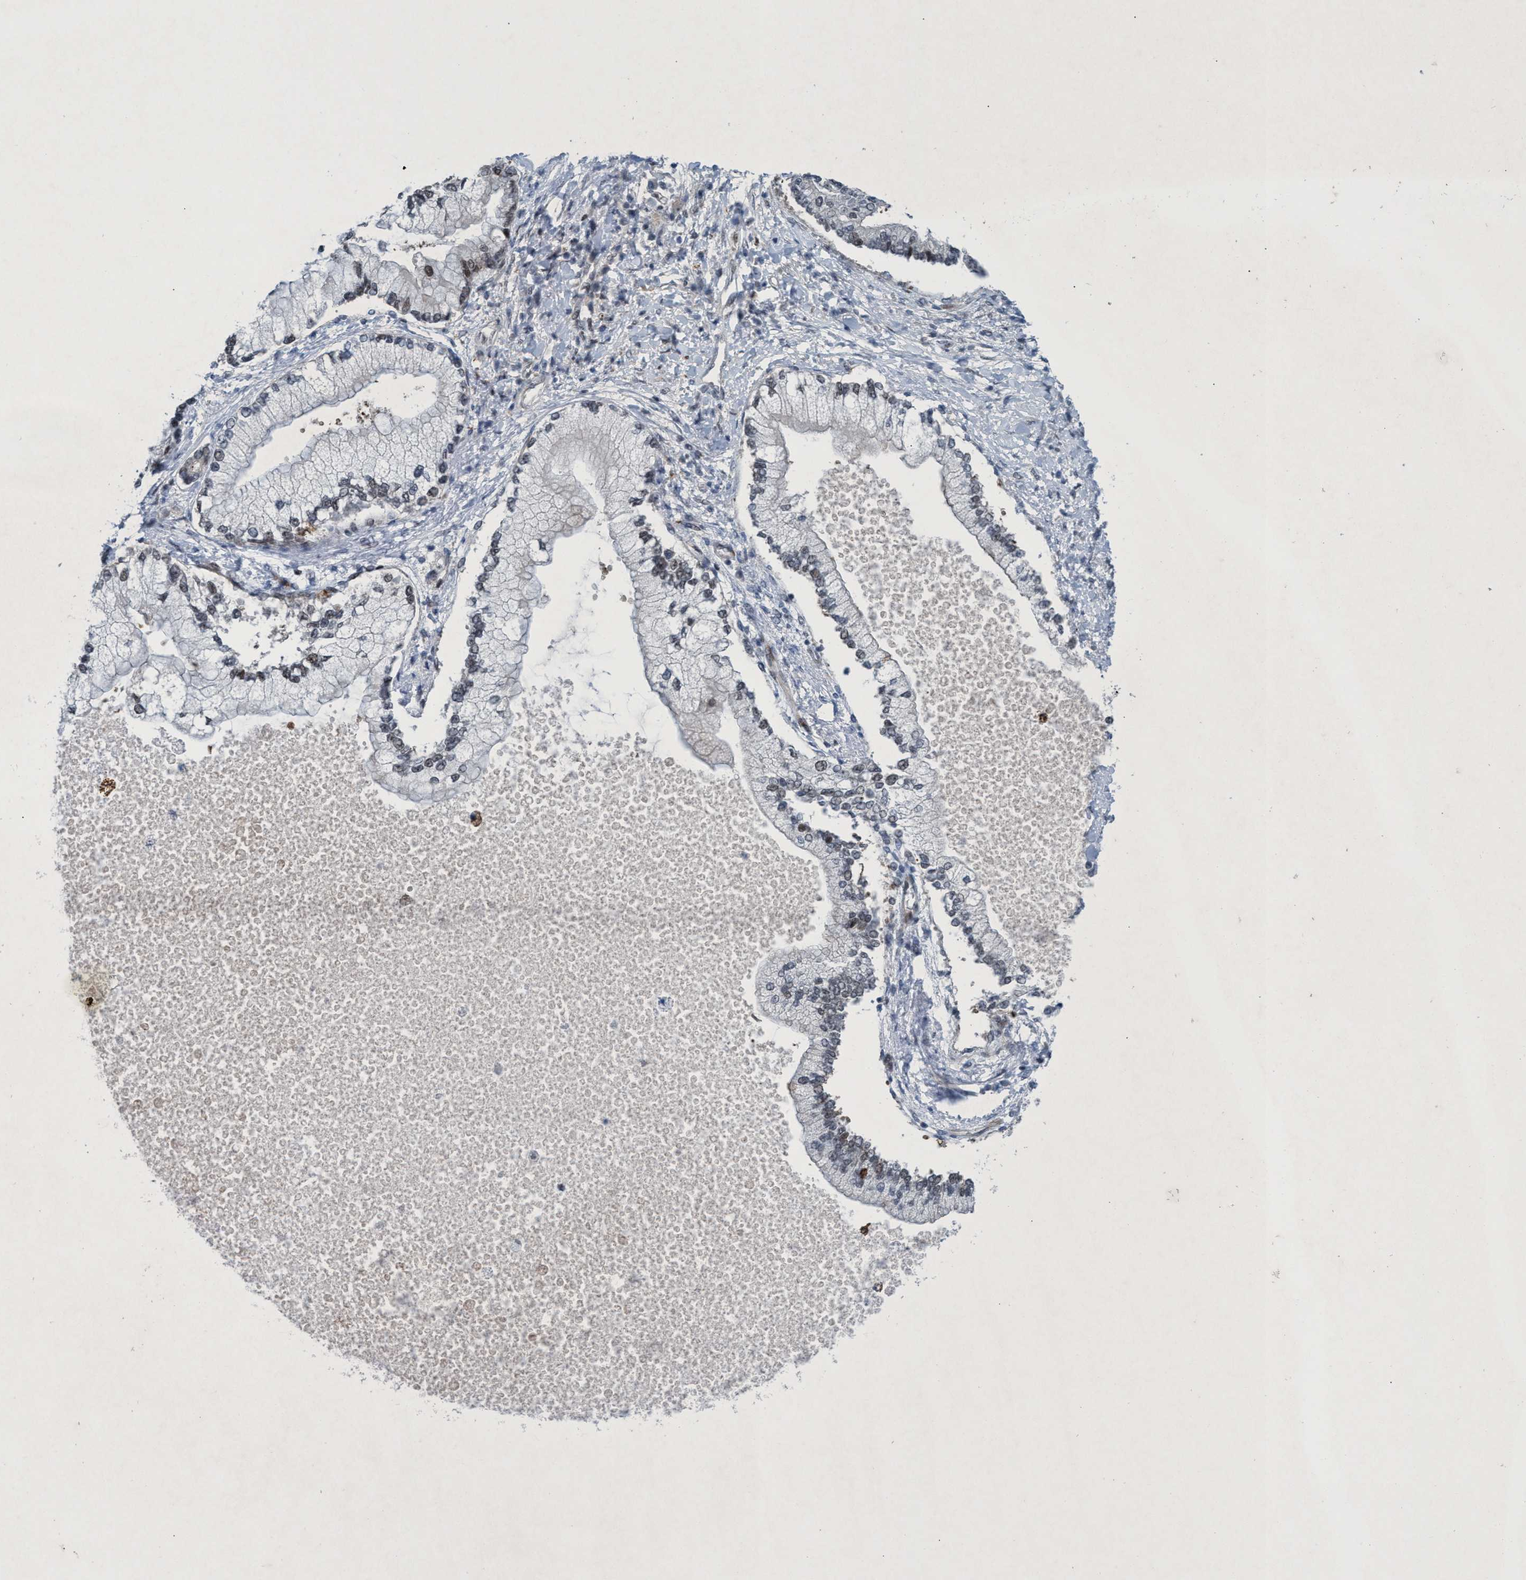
{"staining": {"intensity": "weak", "quantity": "25%-75%", "location": "nuclear"}, "tissue": "liver cancer", "cell_type": "Tumor cells", "image_type": "cancer", "snomed": [{"axis": "morphology", "description": "Cholangiocarcinoma"}, {"axis": "topography", "description": "Liver"}], "caption": "Cholangiocarcinoma (liver) tissue exhibits weak nuclear staining in approximately 25%-75% of tumor cells, visualized by immunohistochemistry.", "gene": "CWC27", "patient": {"sex": "male", "age": 50}}